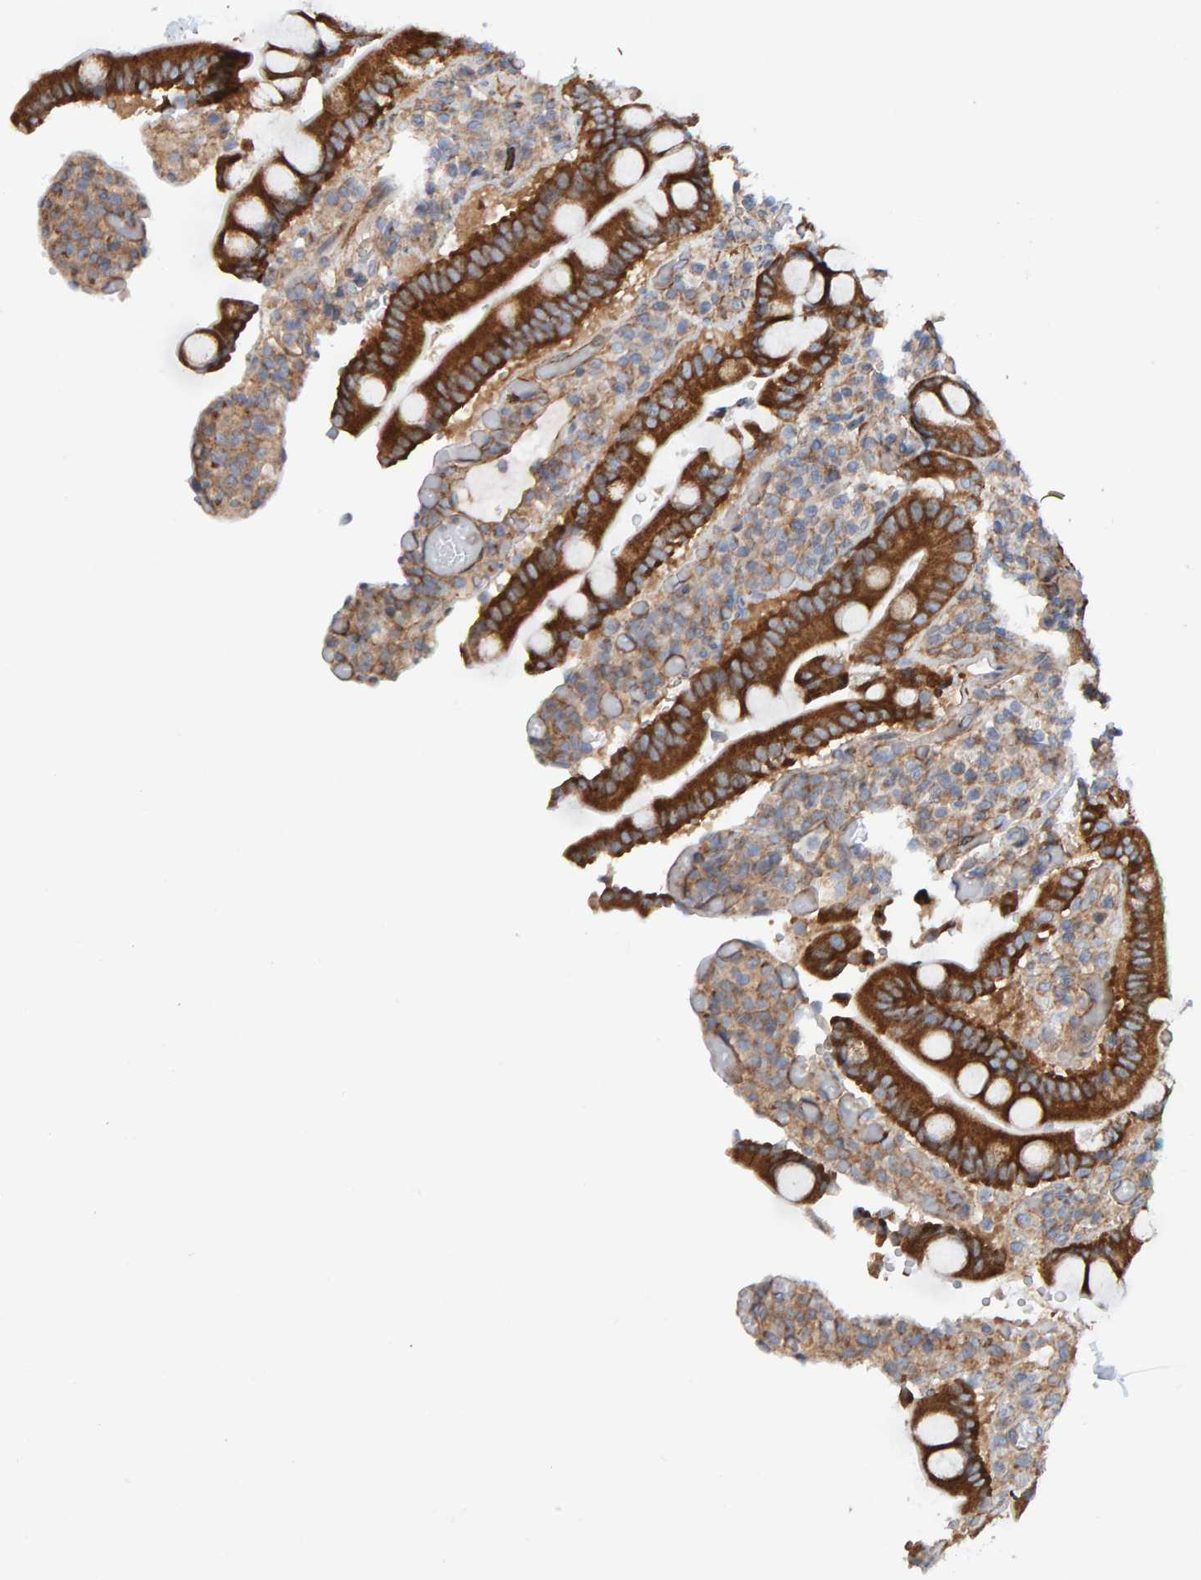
{"staining": {"intensity": "strong", "quantity": ">75%", "location": "cytoplasmic/membranous"}, "tissue": "duodenum", "cell_type": "Glandular cells", "image_type": "normal", "snomed": [{"axis": "morphology", "description": "Normal tissue, NOS"}, {"axis": "topography", "description": "Small intestine, NOS"}], "caption": "Immunohistochemical staining of benign duodenum exhibits high levels of strong cytoplasmic/membranous staining in approximately >75% of glandular cells. The staining is performed using DAB brown chromogen to label protein expression. The nuclei are counter-stained blue using hematoxylin.", "gene": "RGP1", "patient": {"sex": "female", "age": 71}}